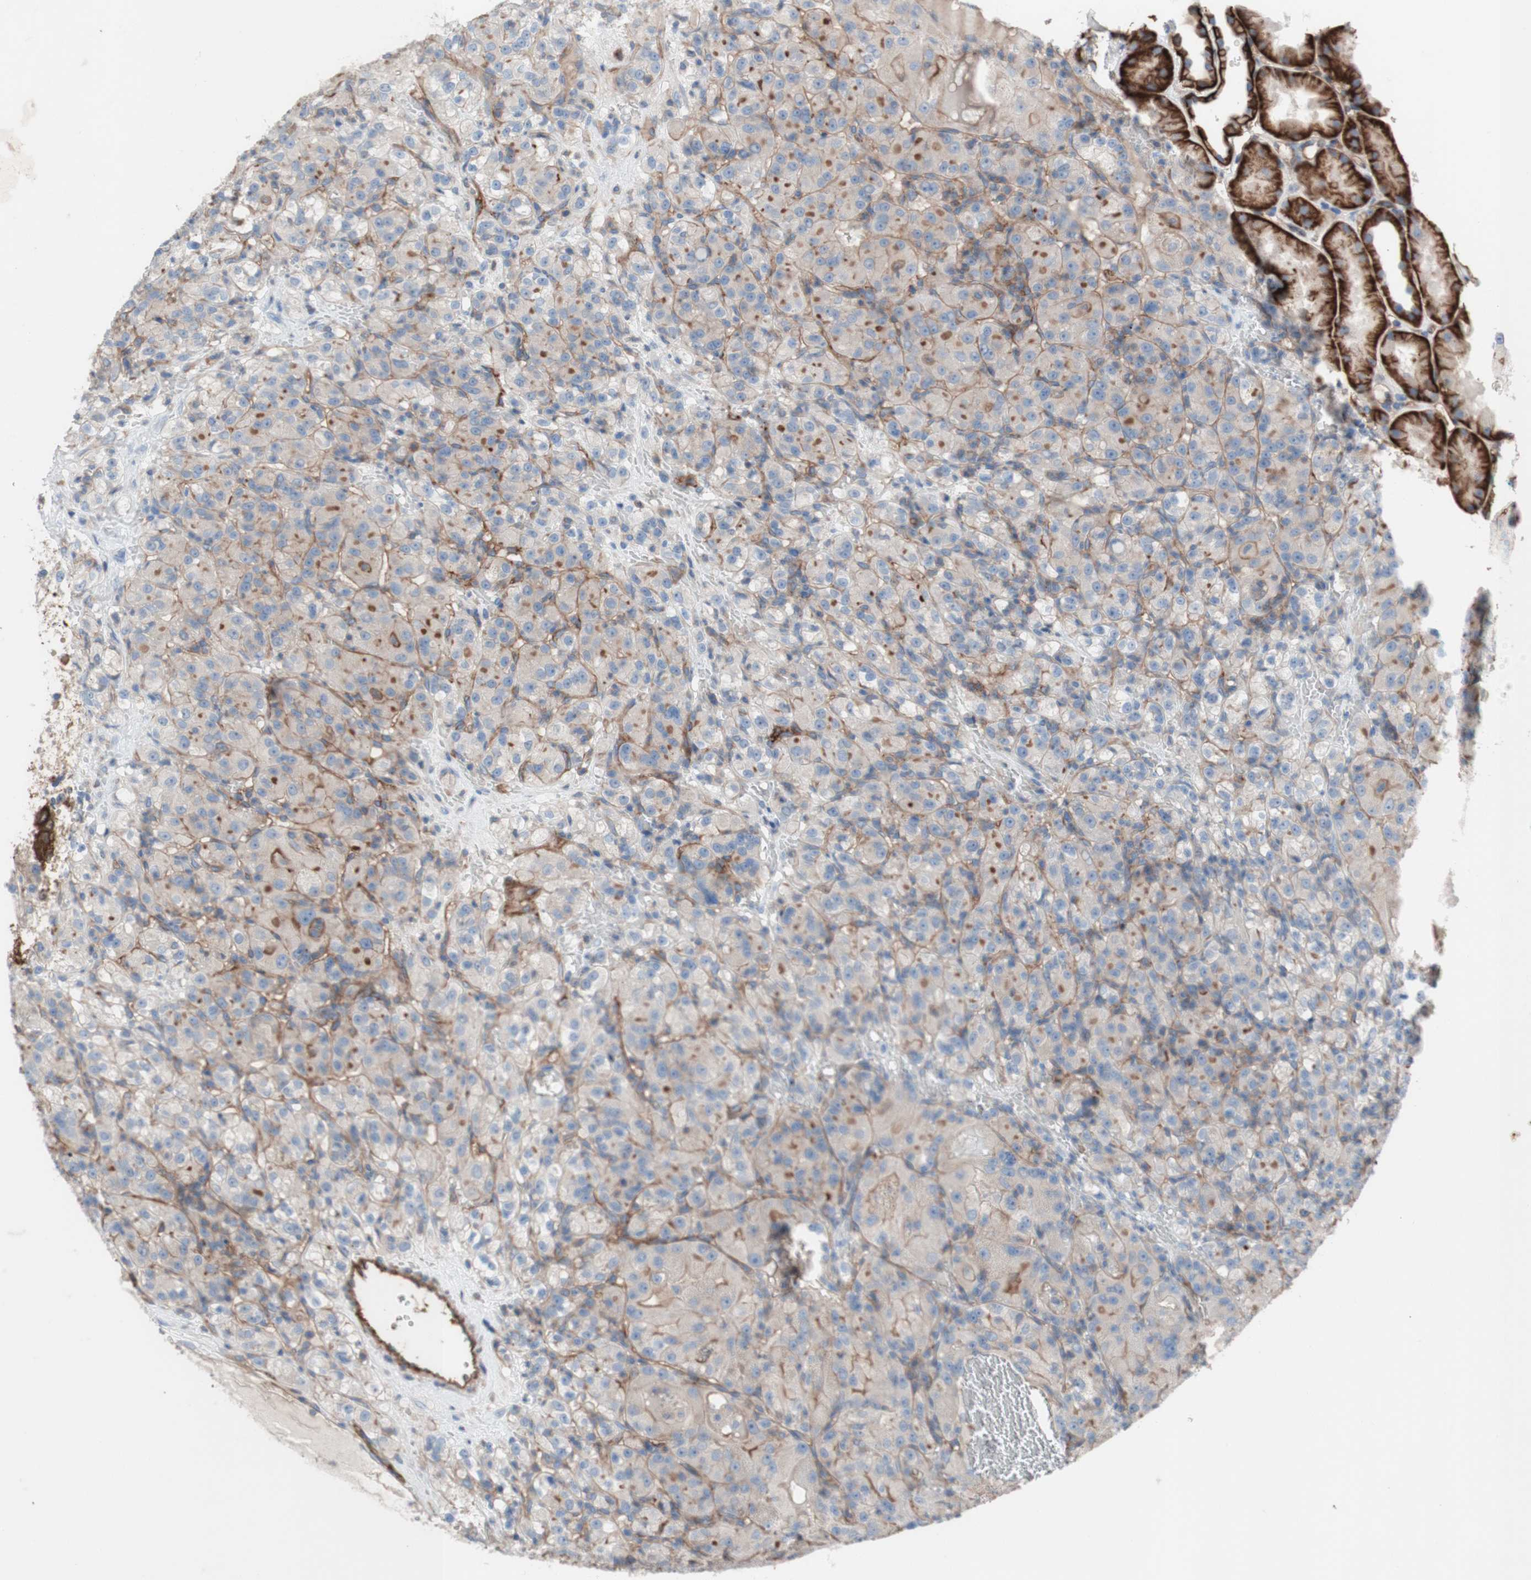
{"staining": {"intensity": "weak", "quantity": "25%-75%", "location": "cytoplasmic/membranous"}, "tissue": "renal cancer", "cell_type": "Tumor cells", "image_type": "cancer", "snomed": [{"axis": "morphology", "description": "Adenocarcinoma, NOS"}, {"axis": "topography", "description": "Kidney"}], "caption": "IHC staining of renal cancer, which demonstrates low levels of weak cytoplasmic/membranous expression in approximately 25%-75% of tumor cells indicating weak cytoplasmic/membranous protein staining. The staining was performed using DAB (brown) for protein detection and nuclei were counterstained in hematoxylin (blue).", "gene": "CD46", "patient": {"sex": "male", "age": 61}}